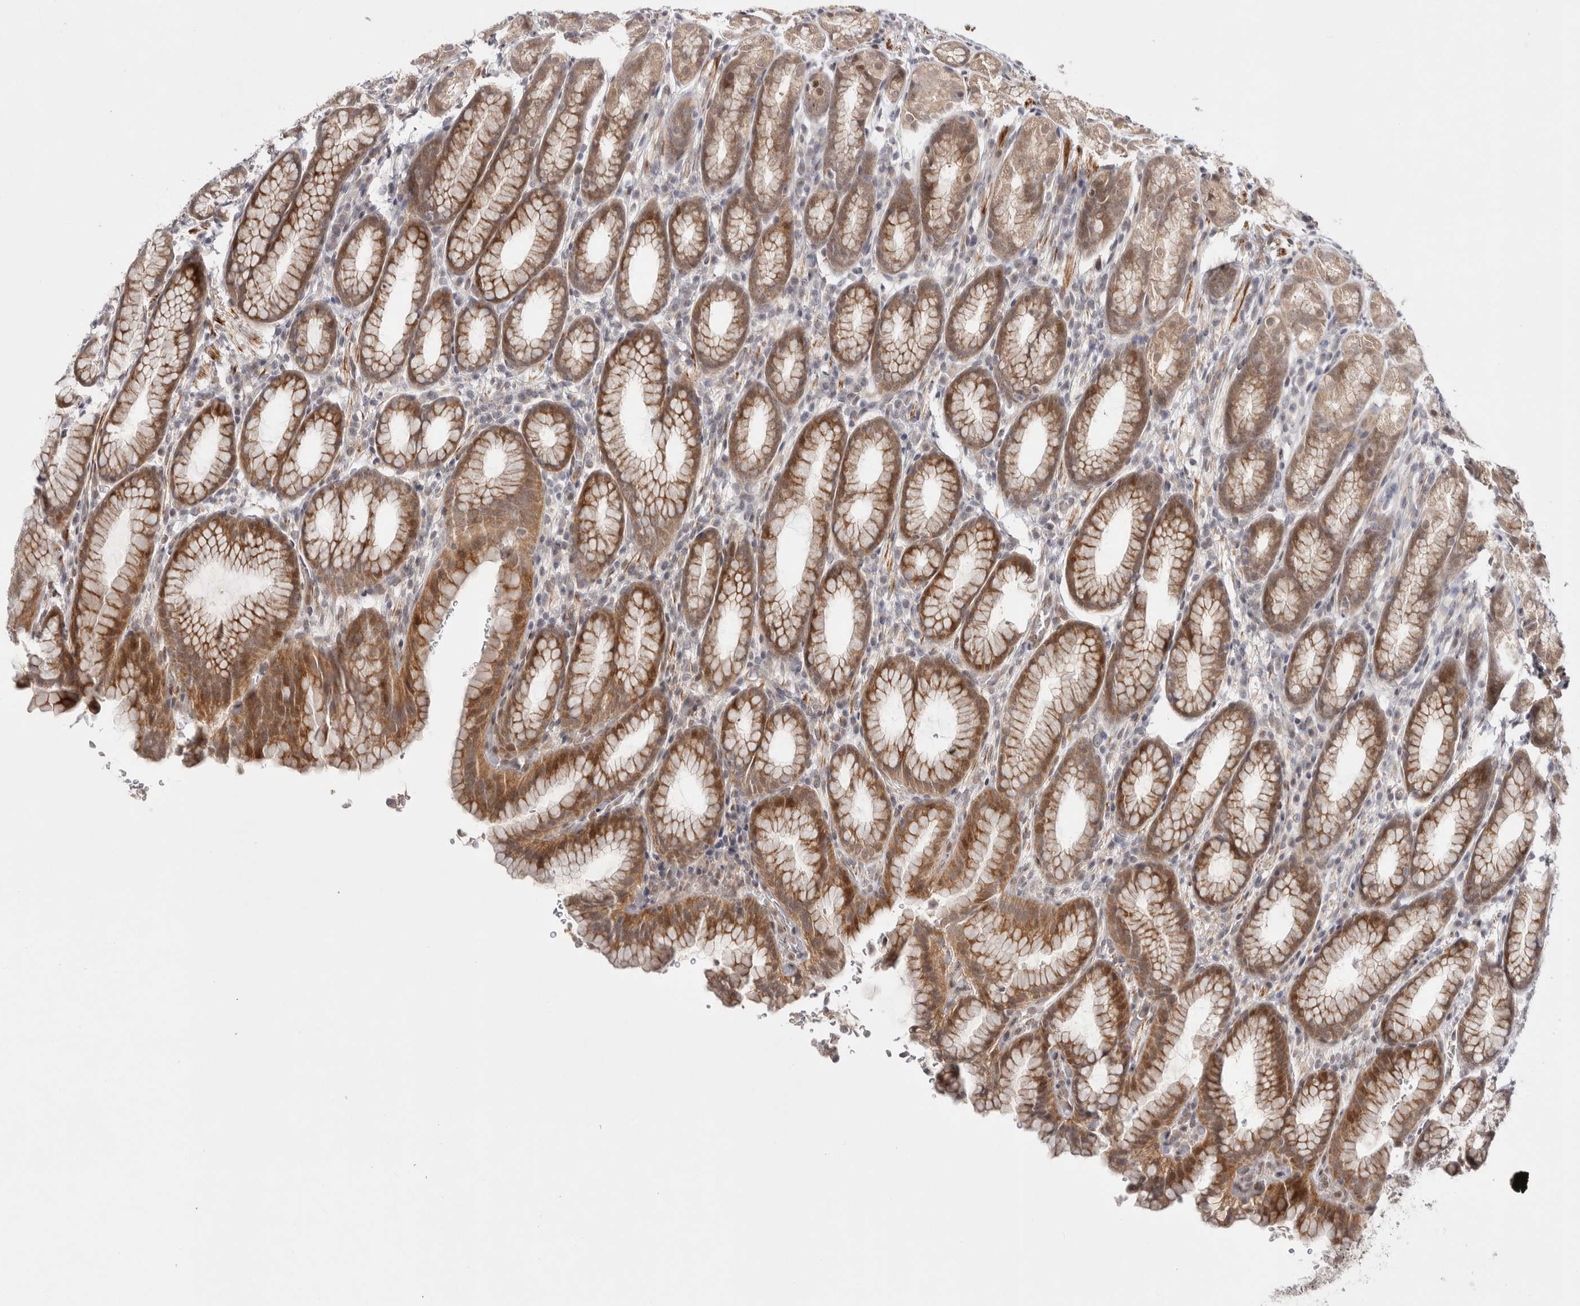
{"staining": {"intensity": "moderate", "quantity": ">75%", "location": "cytoplasmic/membranous,nuclear"}, "tissue": "stomach", "cell_type": "Glandular cells", "image_type": "normal", "snomed": [{"axis": "morphology", "description": "Normal tissue, NOS"}, {"axis": "topography", "description": "Stomach"}], "caption": "Protein staining of normal stomach shows moderate cytoplasmic/membranous,nuclear staining in about >75% of glandular cells. Nuclei are stained in blue.", "gene": "ZNF318", "patient": {"sex": "male", "age": 42}}